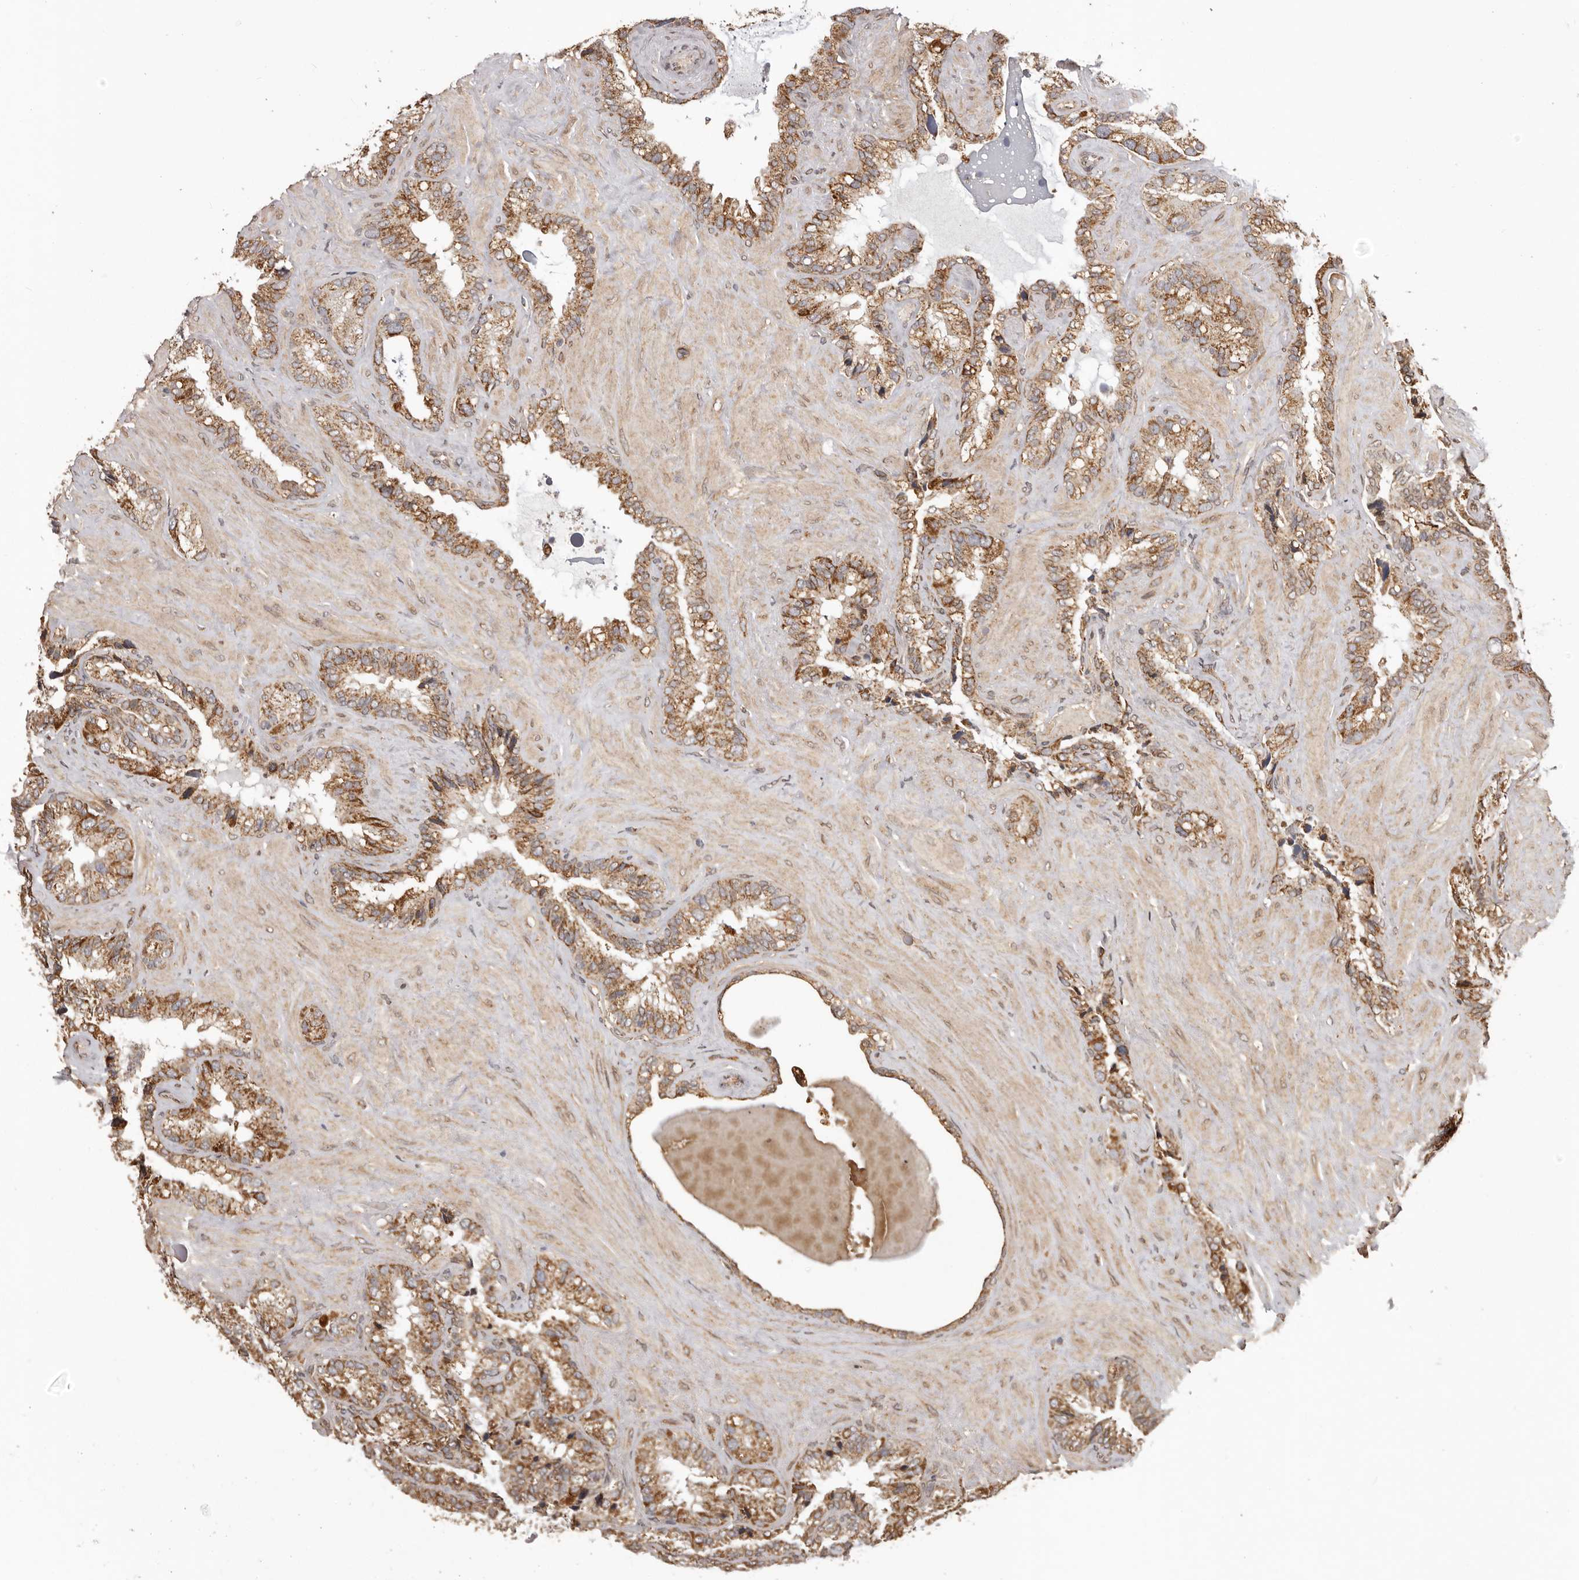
{"staining": {"intensity": "strong", "quantity": ">75%", "location": "cytoplasmic/membranous"}, "tissue": "seminal vesicle", "cell_type": "Glandular cells", "image_type": "normal", "snomed": [{"axis": "morphology", "description": "Normal tissue, NOS"}, {"axis": "topography", "description": "Prostate"}, {"axis": "topography", "description": "Seminal veicle"}], "caption": "High-power microscopy captured an immunohistochemistry image of benign seminal vesicle, revealing strong cytoplasmic/membranous positivity in about >75% of glandular cells.", "gene": "CHRM2", "patient": {"sex": "male", "age": 68}}